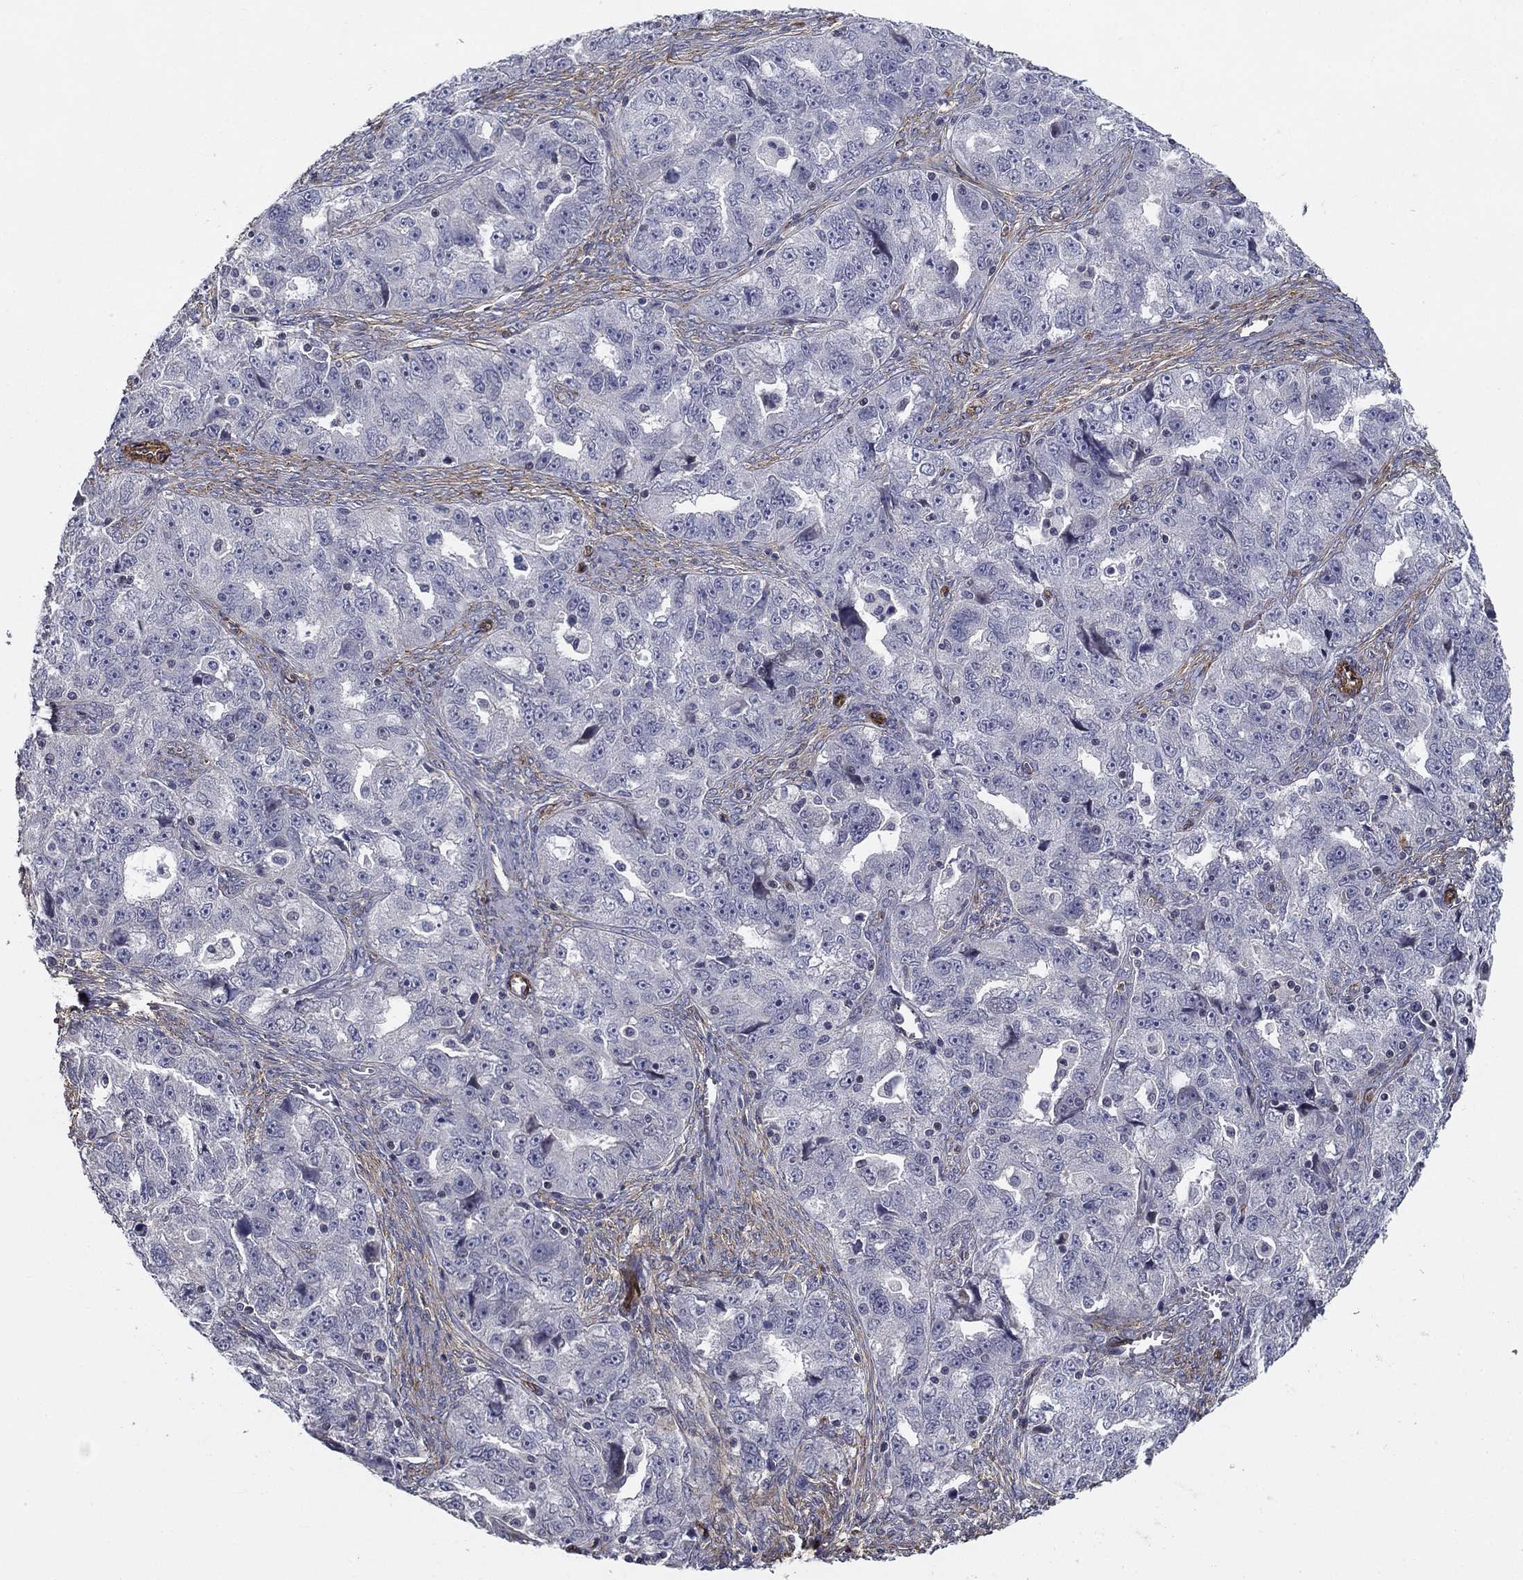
{"staining": {"intensity": "negative", "quantity": "none", "location": "none"}, "tissue": "ovarian cancer", "cell_type": "Tumor cells", "image_type": "cancer", "snomed": [{"axis": "morphology", "description": "Cystadenocarcinoma, serous, NOS"}, {"axis": "topography", "description": "Ovary"}], "caption": "This is a photomicrograph of immunohistochemistry (IHC) staining of ovarian serous cystadenocarcinoma, which shows no staining in tumor cells.", "gene": "SYNC", "patient": {"sex": "female", "age": 51}}